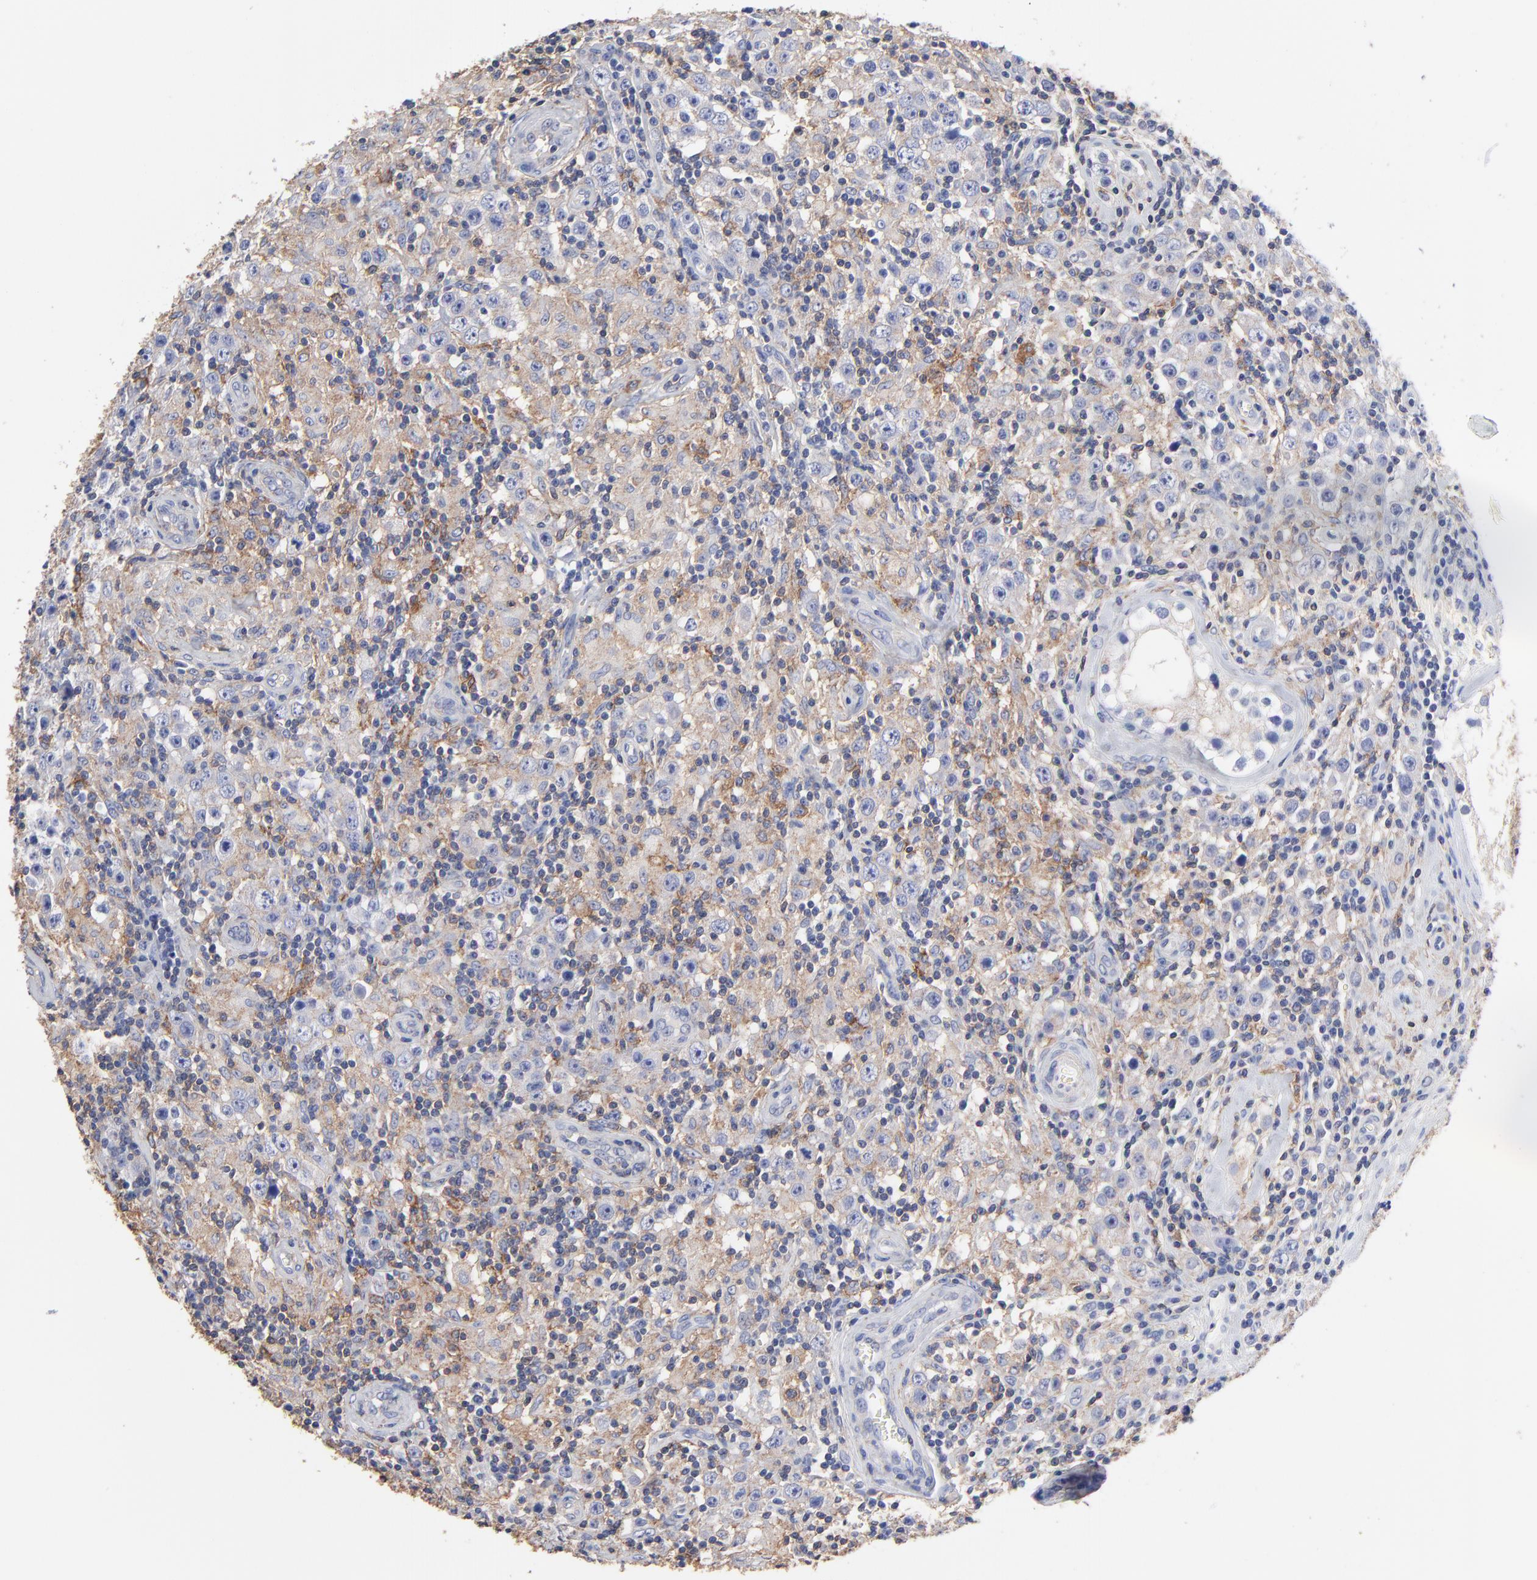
{"staining": {"intensity": "weak", "quantity": "25%-75%", "location": "cytoplasmic/membranous"}, "tissue": "testis cancer", "cell_type": "Tumor cells", "image_type": "cancer", "snomed": [{"axis": "morphology", "description": "Seminoma, NOS"}, {"axis": "topography", "description": "Testis"}], "caption": "Human seminoma (testis) stained for a protein (brown) displays weak cytoplasmic/membranous positive staining in approximately 25%-75% of tumor cells.", "gene": "ASL", "patient": {"sex": "male", "age": 32}}